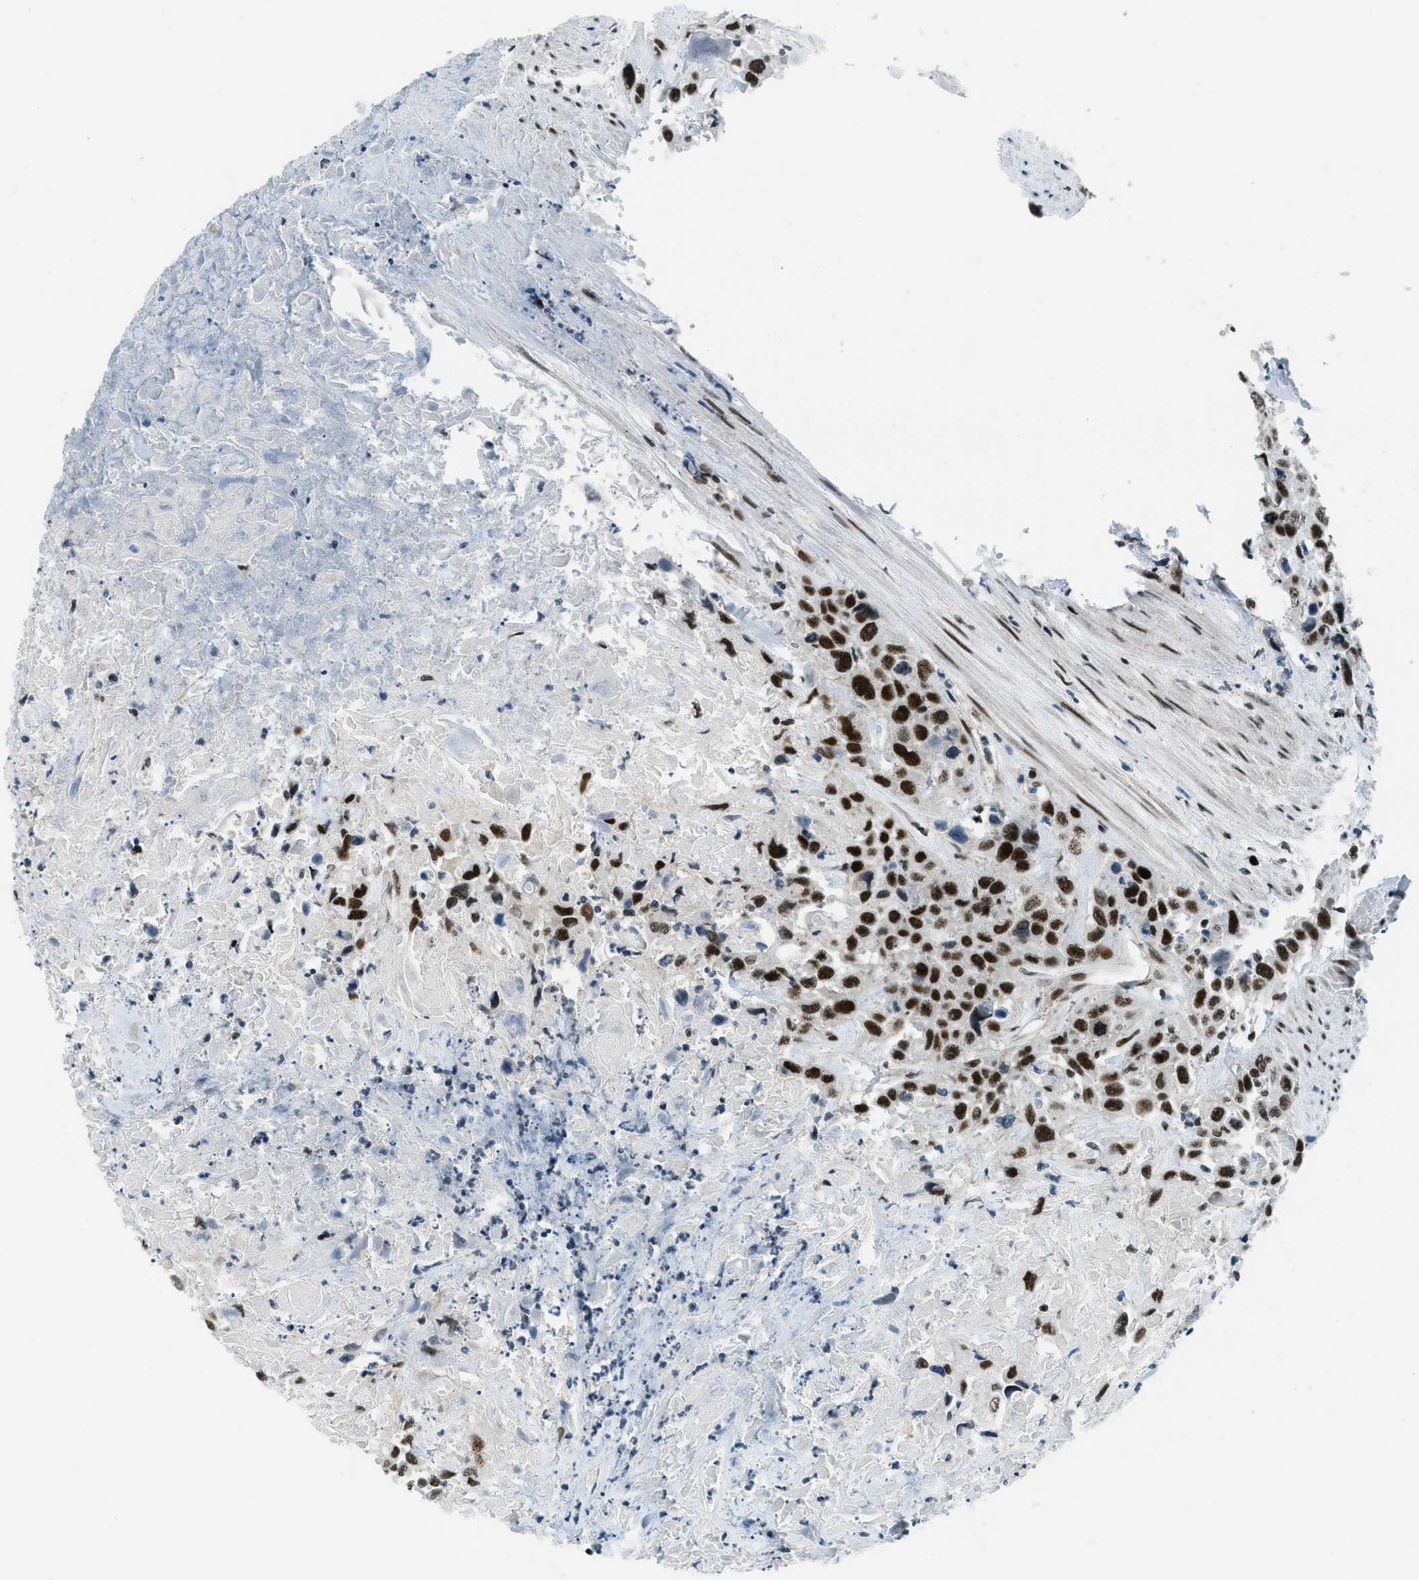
{"staining": {"intensity": "strong", "quantity": ">75%", "location": "nuclear"}, "tissue": "urothelial cancer", "cell_type": "Tumor cells", "image_type": "cancer", "snomed": [{"axis": "morphology", "description": "Urothelial carcinoma, High grade"}, {"axis": "topography", "description": "Urinary bladder"}], "caption": "IHC (DAB (3,3'-diaminobenzidine)) staining of human high-grade urothelial carcinoma reveals strong nuclear protein positivity in about >75% of tumor cells.", "gene": "KLF6", "patient": {"sex": "female", "age": 84}}